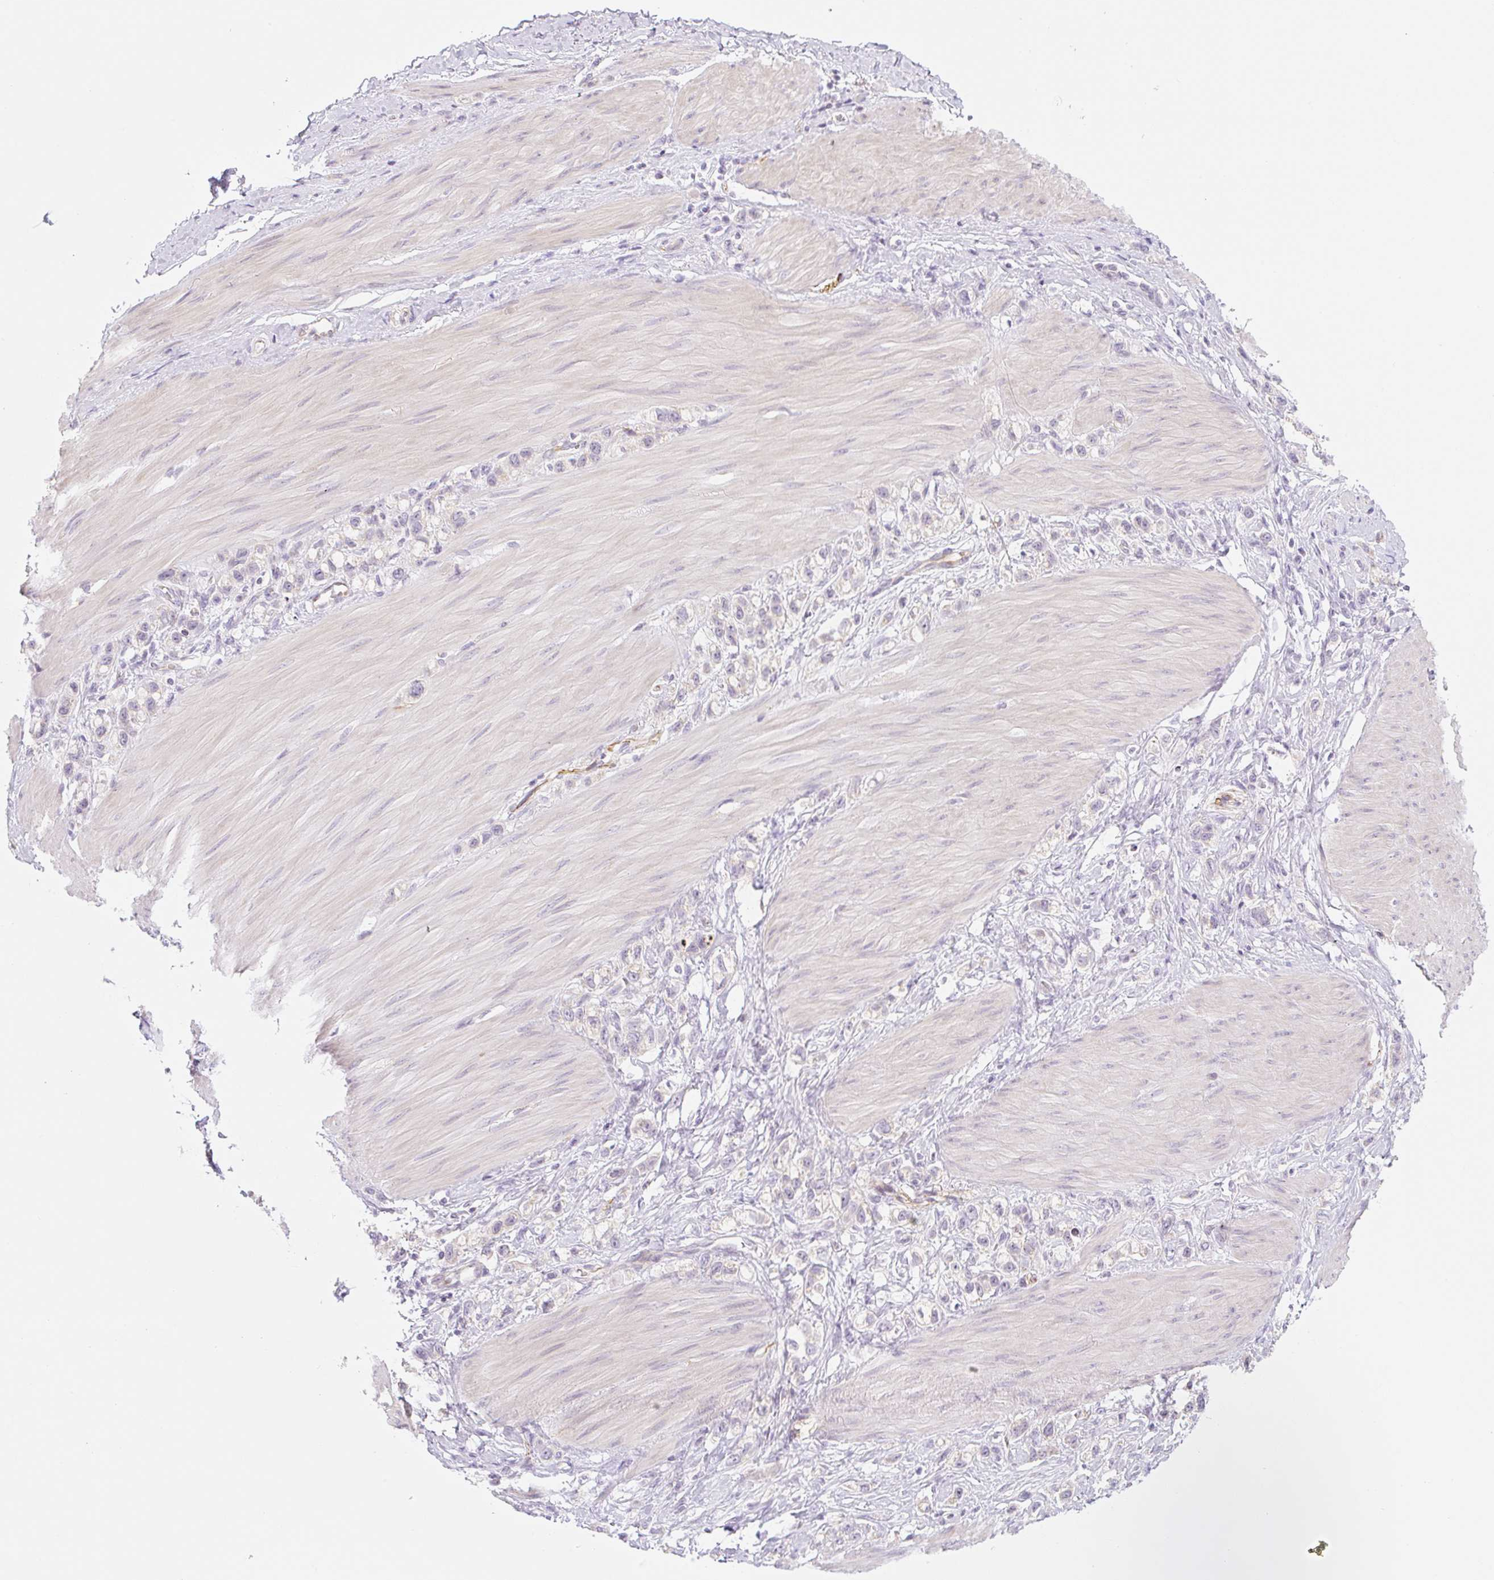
{"staining": {"intensity": "negative", "quantity": "none", "location": "none"}, "tissue": "stomach cancer", "cell_type": "Tumor cells", "image_type": "cancer", "snomed": [{"axis": "morphology", "description": "Adenocarcinoma, NOS"}, {"axis": "topography", "description": "Stomach"}], "caption": "Tumor cells are negative for brown protein staining in adenocarcinoma (stomach).", "gene": "CASKIN1", "patient": {"sex": "female", "age": 65}}